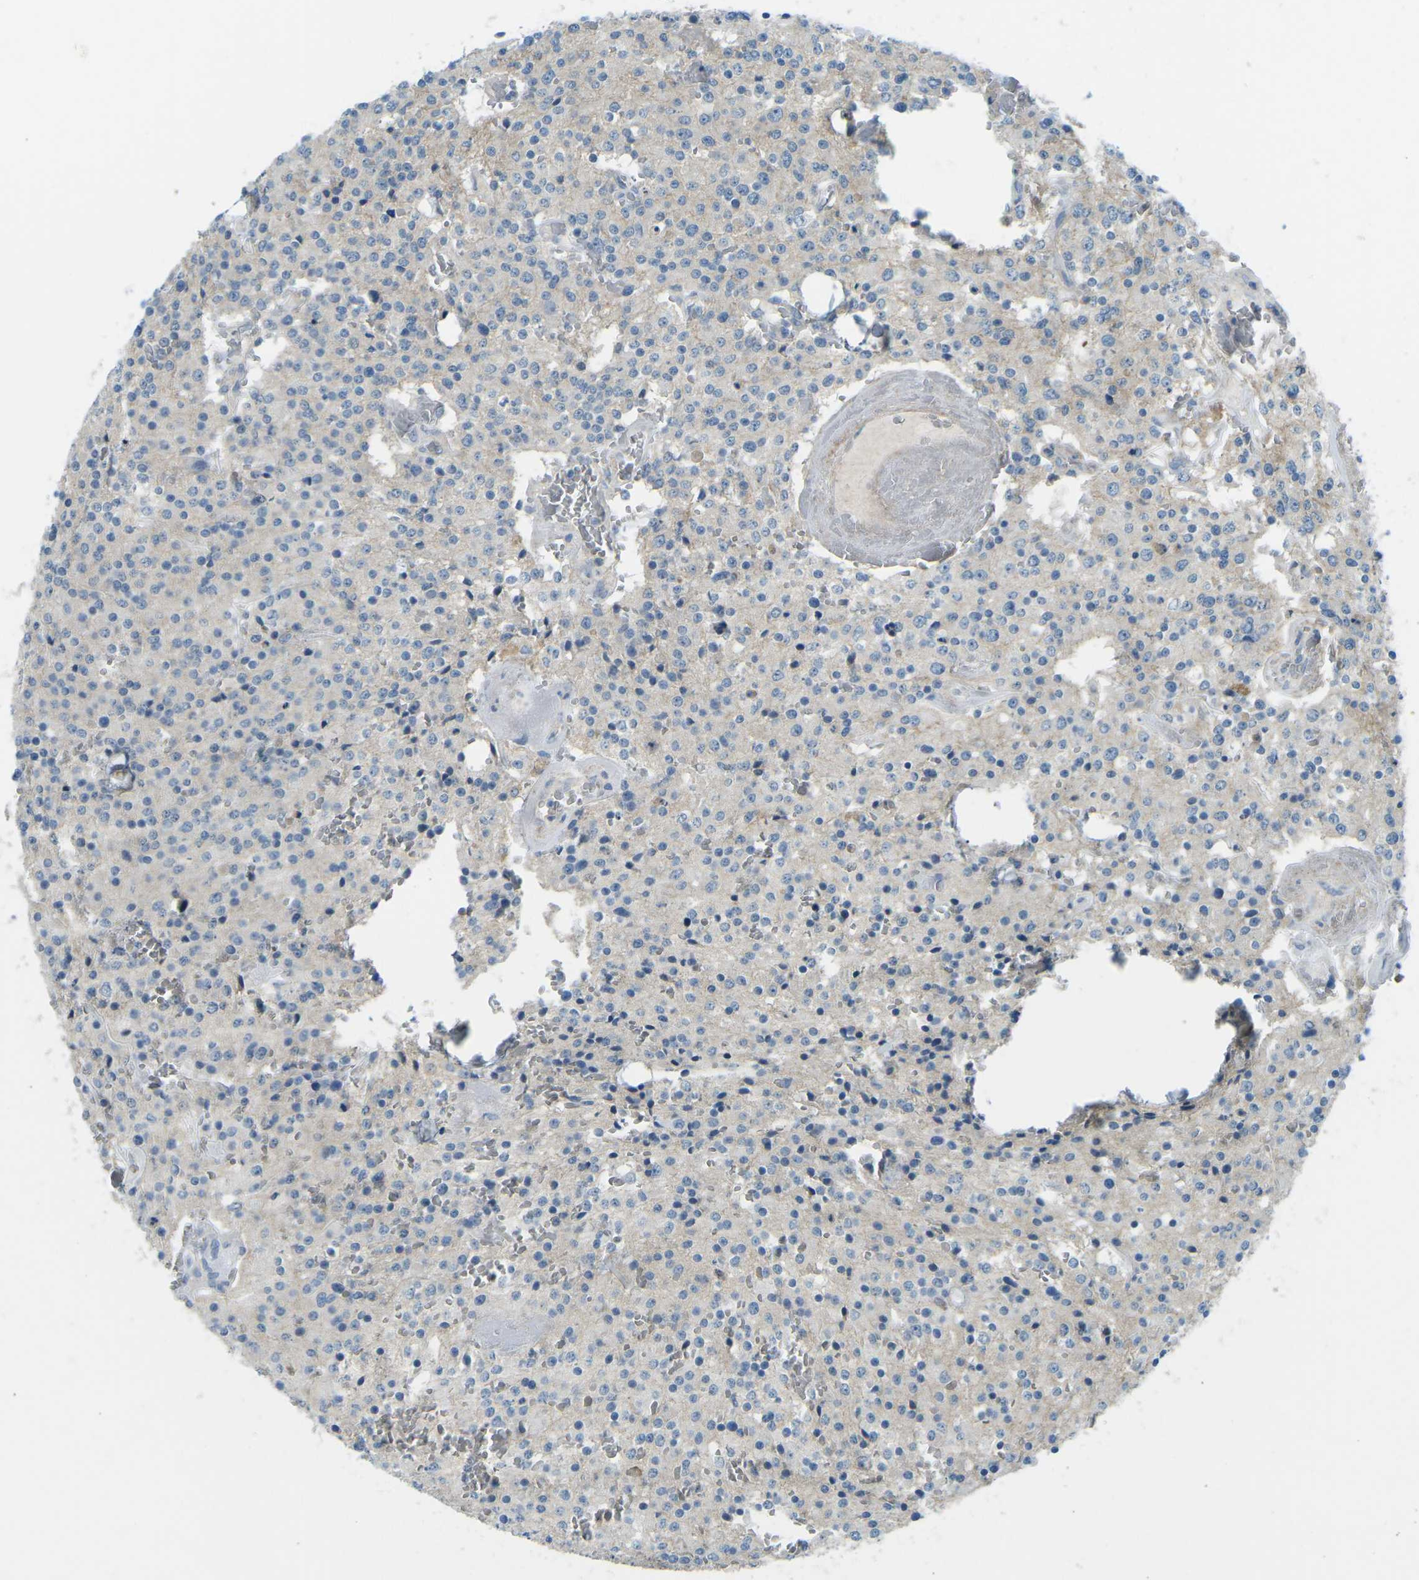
{"staining": {"intensity": "weak", "quantity": "<25%", "location": "cytoplasmic/membranous"}, "tissue": "glioma", "cell_type": "Tumor cells", "image_type": "cancer", "snomed": [{"axis": "morphology", "description": "Glioma, malignant, Low grade"}, {"axis": "topography", "description": "Brain"}], "caption": "Protein analysis of malignant glioma (low-grade) demonstrates no significant expression in tumor cells.", "gene": "CD47", "patient": {"sex": "male", "age": 58}}